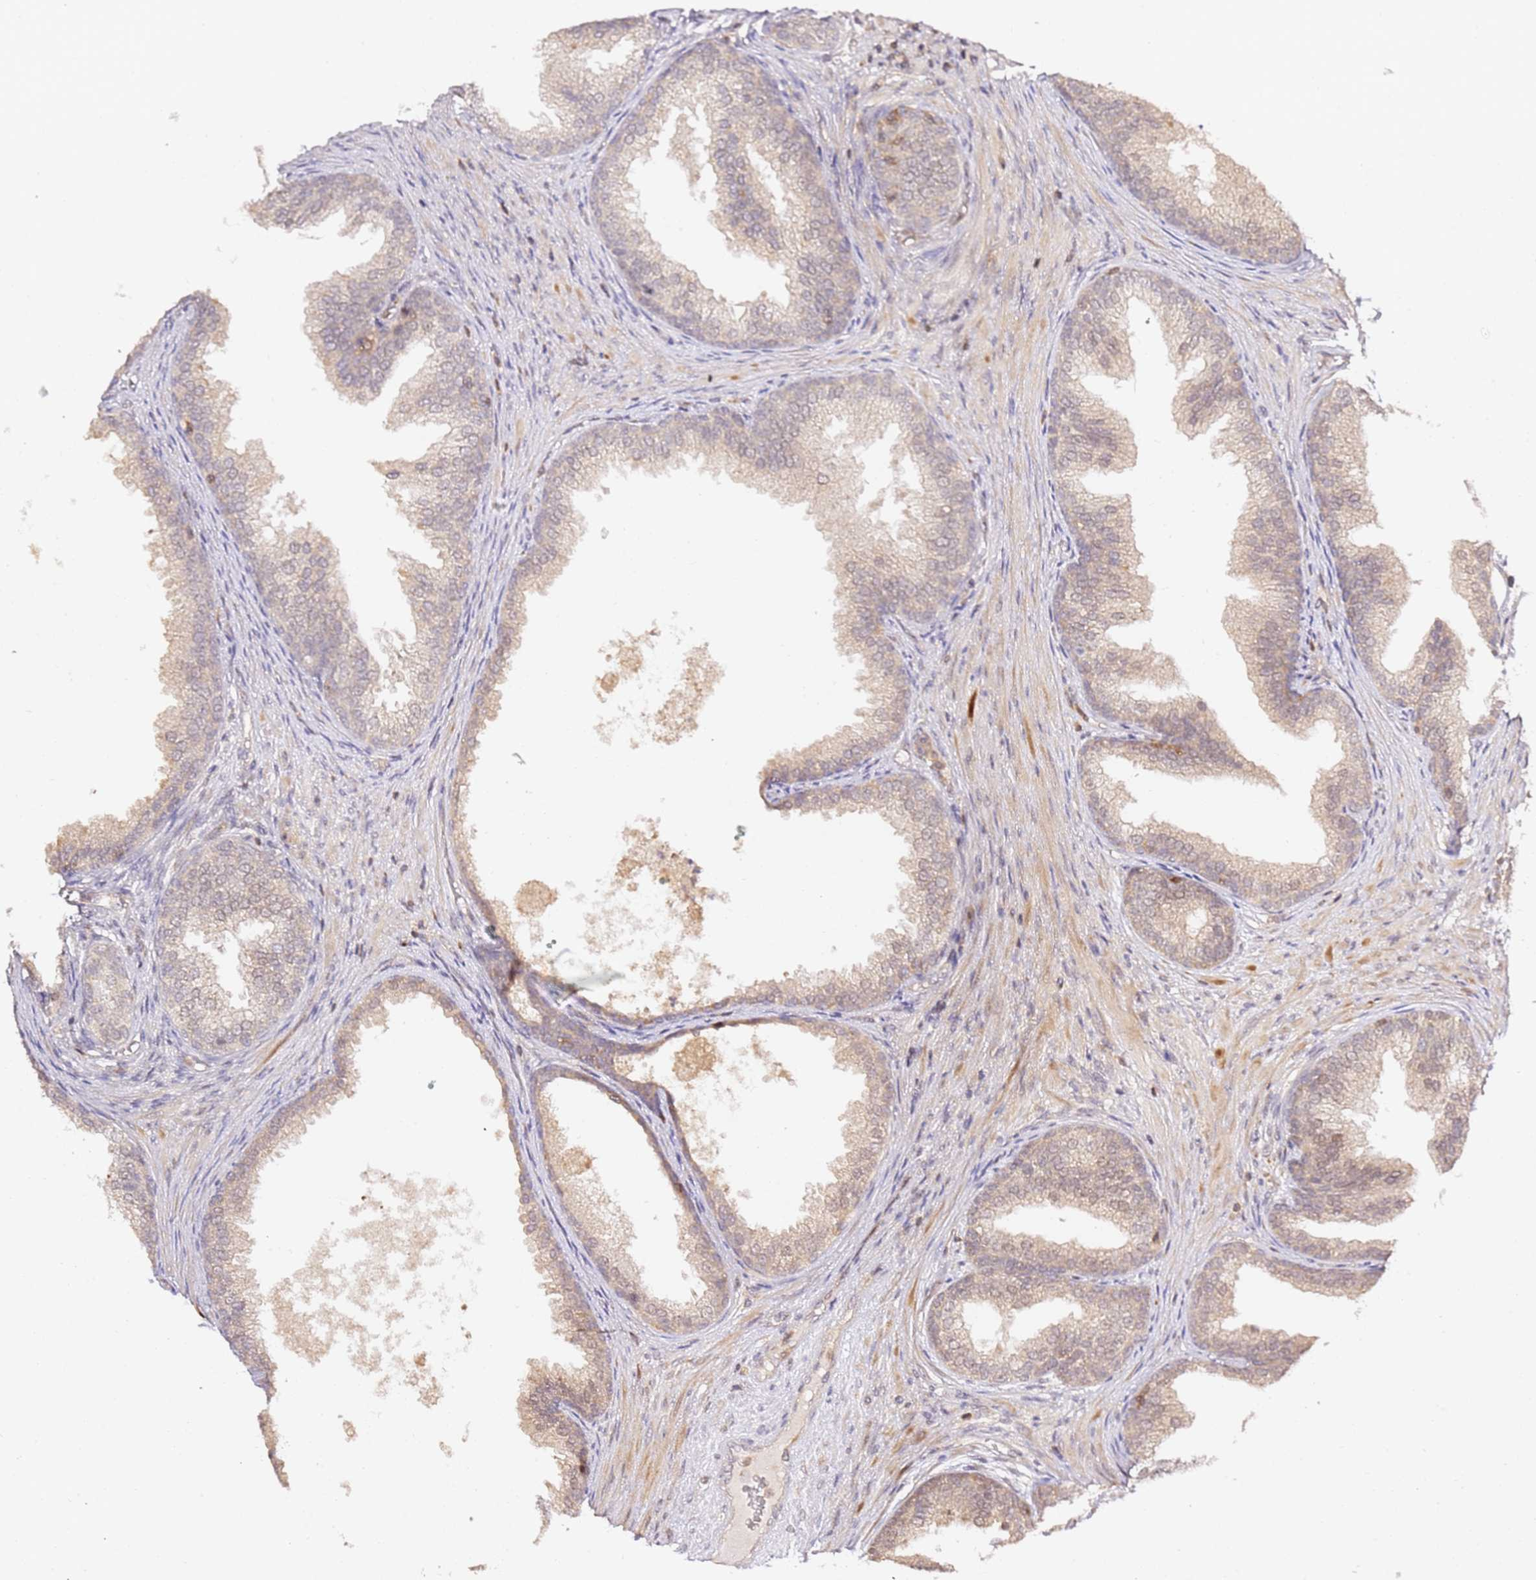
{"staining": {"intensity": "moderate", "quantity": "<25%", "location": "nuclear"}, "tissue": "prostate", "cell_type": "Glandular cells", "image_type": "normal", "snomed": [{"axis": "morphology", "description": "Normal tissue, NOS"}, {"axis": "topography", "description": "Prostate"}], "caption": "The histopathology image displays a brown stain indicating the presence of a protein in the nuclear of glandular cells in prostate. (IHC, brightfield microscopy, high magnification).", "gene": "OR5V1", "patient": {"sex": "male", "age": 76}}